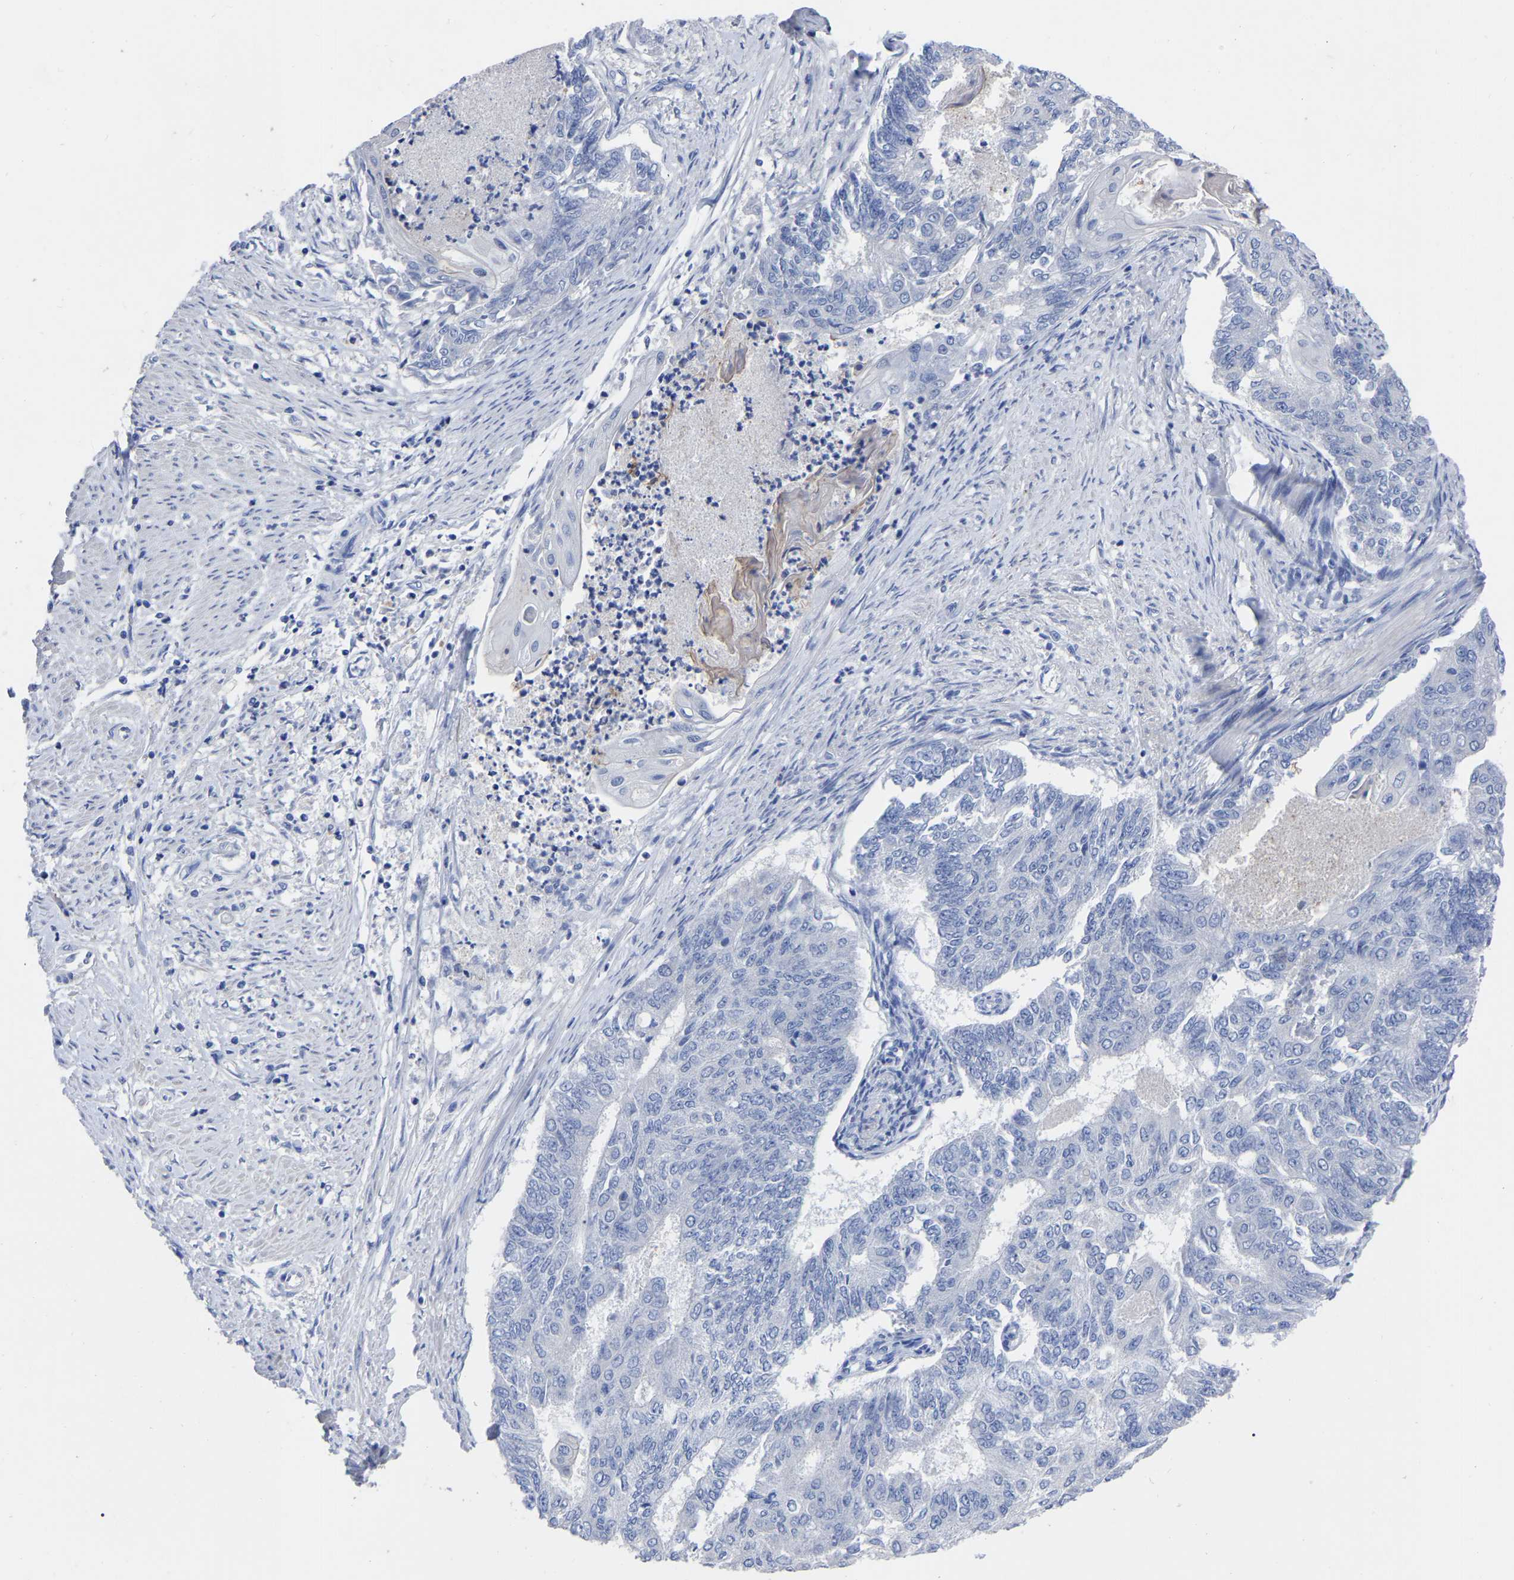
{"staining": {"intensity": "negative", "quantity": "none", "location": "none"}, "tissue": "endometrial cancer", "cell_type": "Tumor cells", "image_type": "cancer", "snomed": [{"axis": "morphology", "description": "Adenocarcinoma, NOS"}, {"axis": "topography", "description": "Endometrium"}], "caption": "DAB immunohistochemical staining of human endometrial cancer displays no significant staining in tumor cells. (DAB (3,3'-diaminobenzidine) IHC, high magnification).", "gene": "ANXA13", "patient": {"sex": "female", "age": 32}}